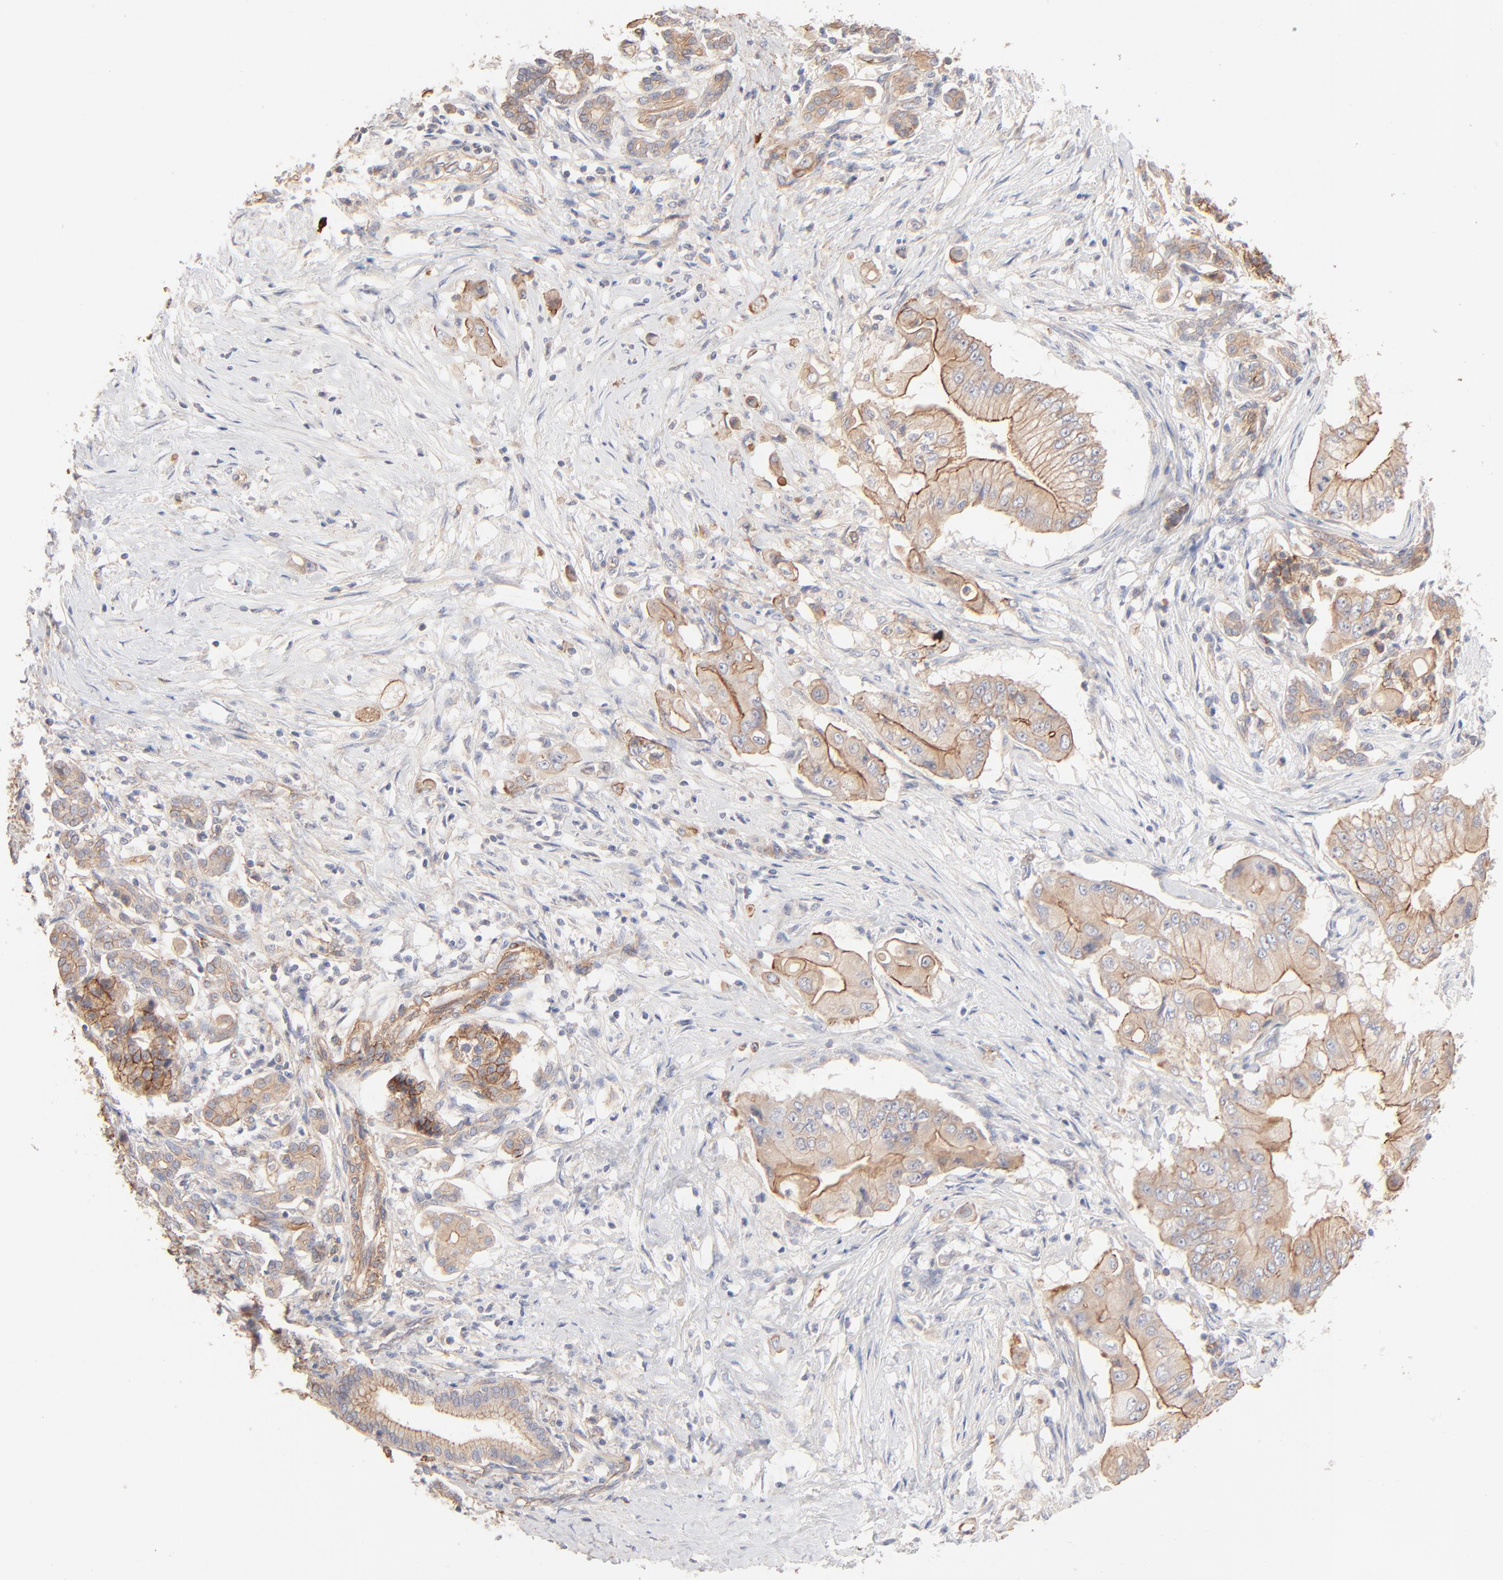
{"staining": {"intensity": "weak", "quantity": ">75%", "location": "cytoplasmic/membranous"}, "tissue": "pancreatic cancer", "cell_type": "Tumor cells", "image_type": "cancer", "snomed": [{"axis": "morphology", "description": "Adenocarcinoma, NOS"}, {"axis": "topography", "description": "Pancreas"}], "caption": "Immunohistochemistry photomicrograph of pancreatic cancer stained for a protein (brown), which reveals low levels of weak cytoplasmic/membranous expression in about >75% of tumor cells.", "gene": "SPTB", "patient": {"sex": "male", "age": 62}}